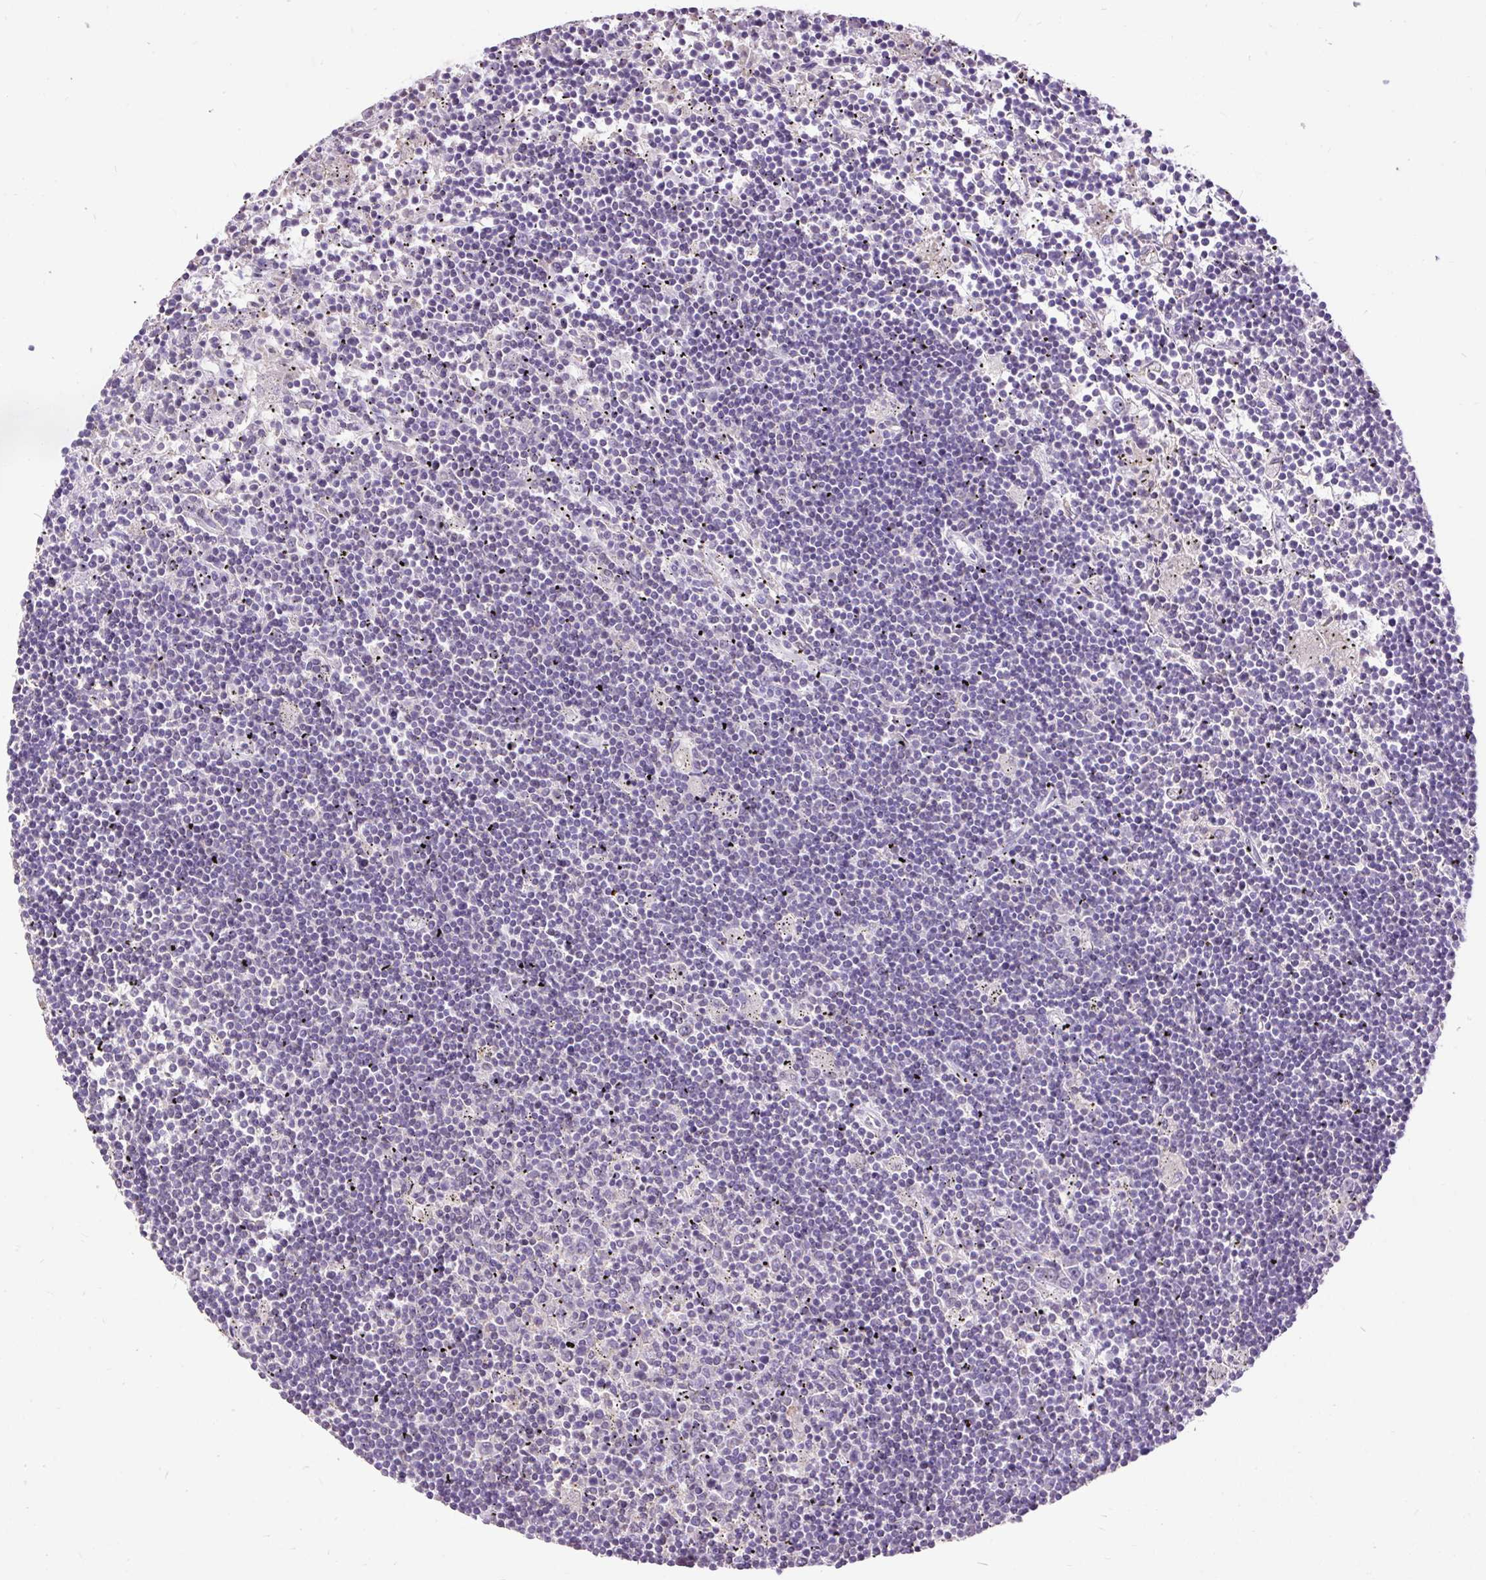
{"staining": {"intensity": "negative", "quantity": "none", "location": "none"}, "tissue": "lymphoma", "cell_type": "Tumor cells", "image_type": "cancer", "snomed": [{"axis": "morphology", "description": "Malignant lymphoma, non-Hodgkin's type, Low grade"}, {"axis": "topography", "description": "Spleen"}], "caption": "Image shows no protein positivity in tumor cells of low-grade malignant lymphoma, non-Hodgkin's type tissue.", "gene": "GBX1", "patient": {"sex": "male", "age": 76}}